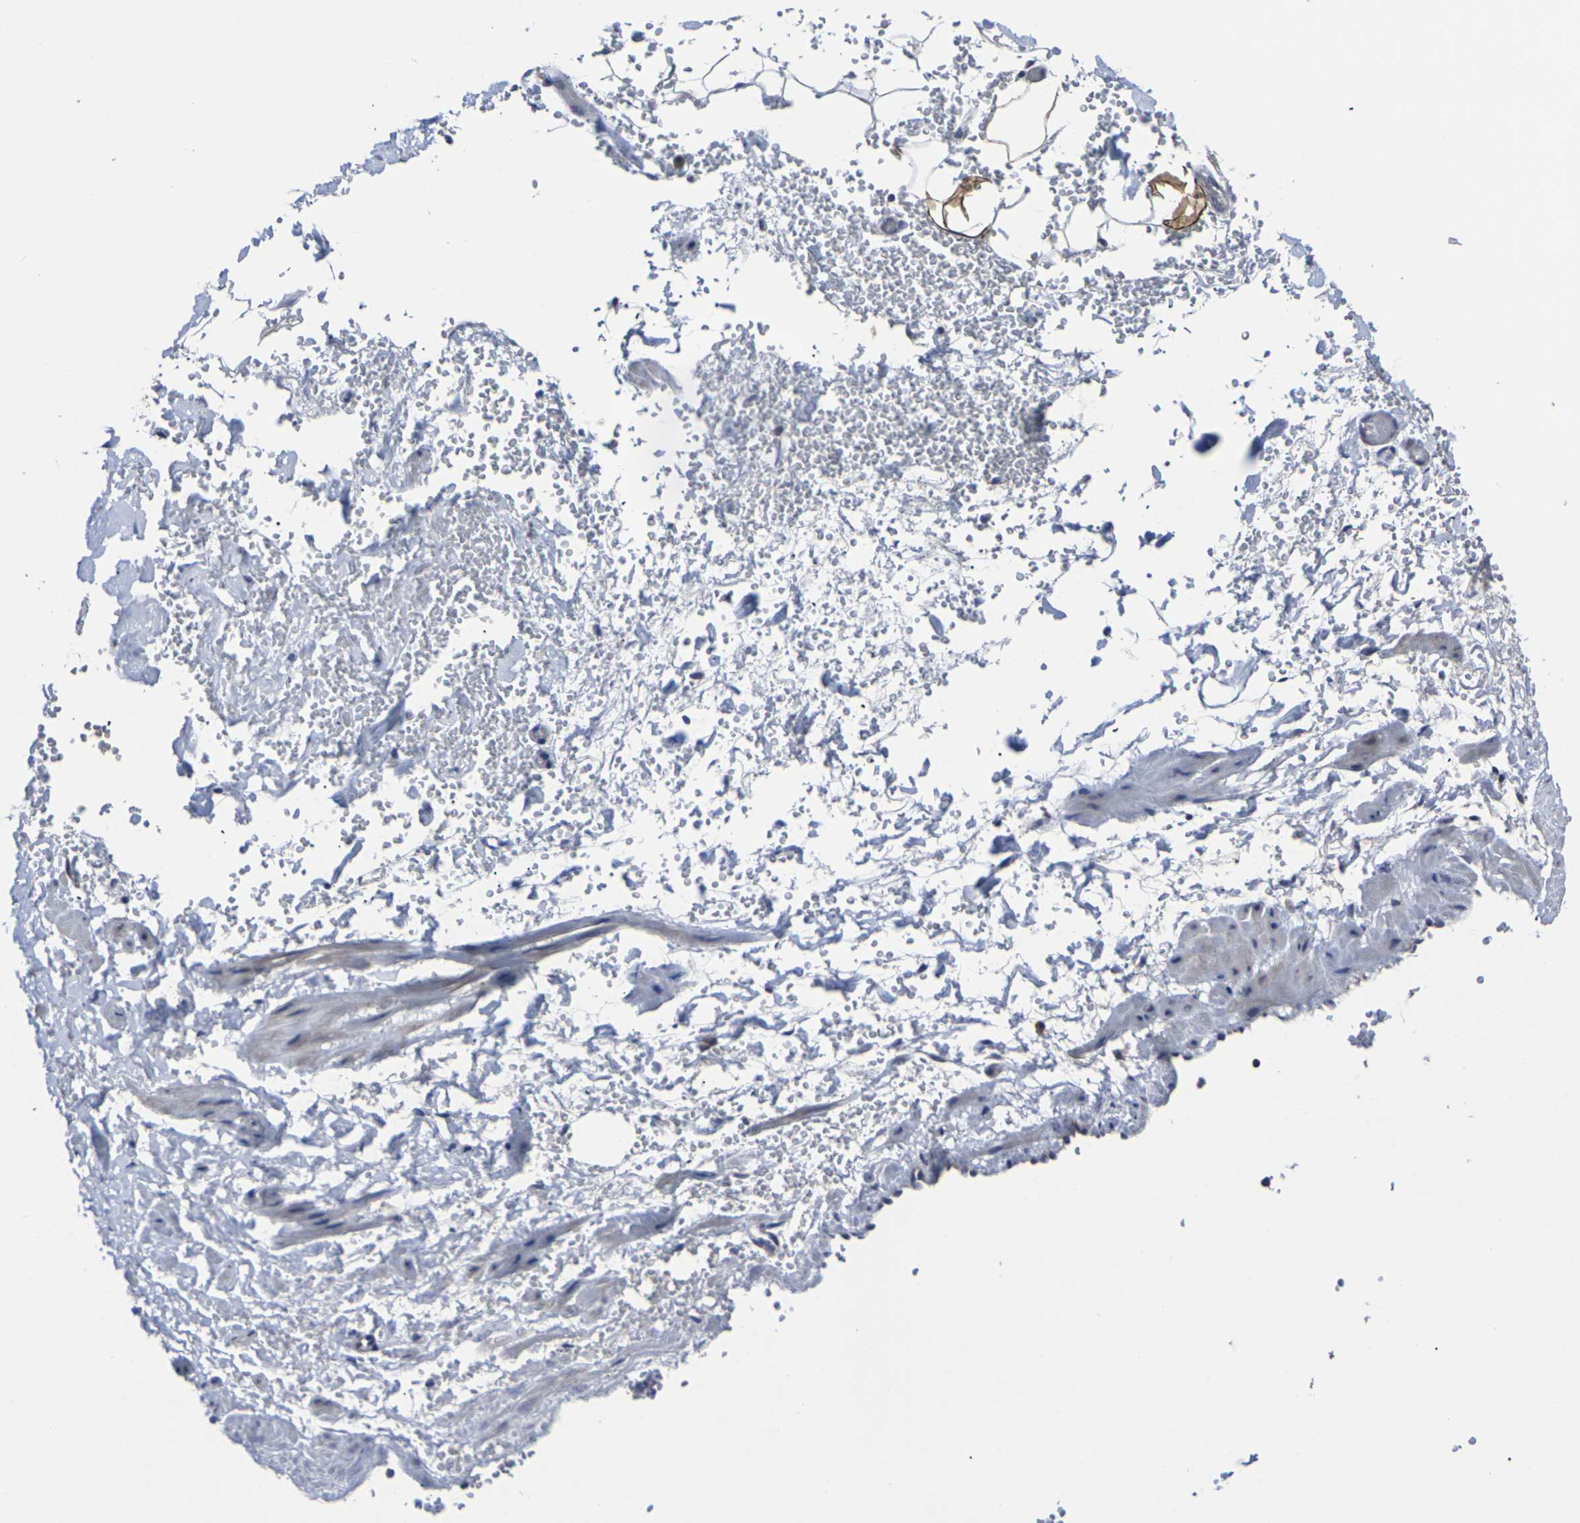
{"staining": {"intensity": "negative", "quantity": "none", "location": "none"}, "tissue": "adipose tissue", "cell_type": "Adipocytes", "image_type": "normal", "snomed": [{"axis": "morphology", "description": "Normal tissue, NOS"}, {"axis": "topography", "description": "Soft tissue"}, {"axis": "topography", "description": "Vascular tissue"}], "caption": "Immunohistochemical staining of normal adipose tissue reveals no significant expression in adipocytes. (Immunohistochemistry (ihc), brightfield microscopy, high magnification).", "gene": "MSANTD4", "patient": {"sex": "female", "age": 35}}